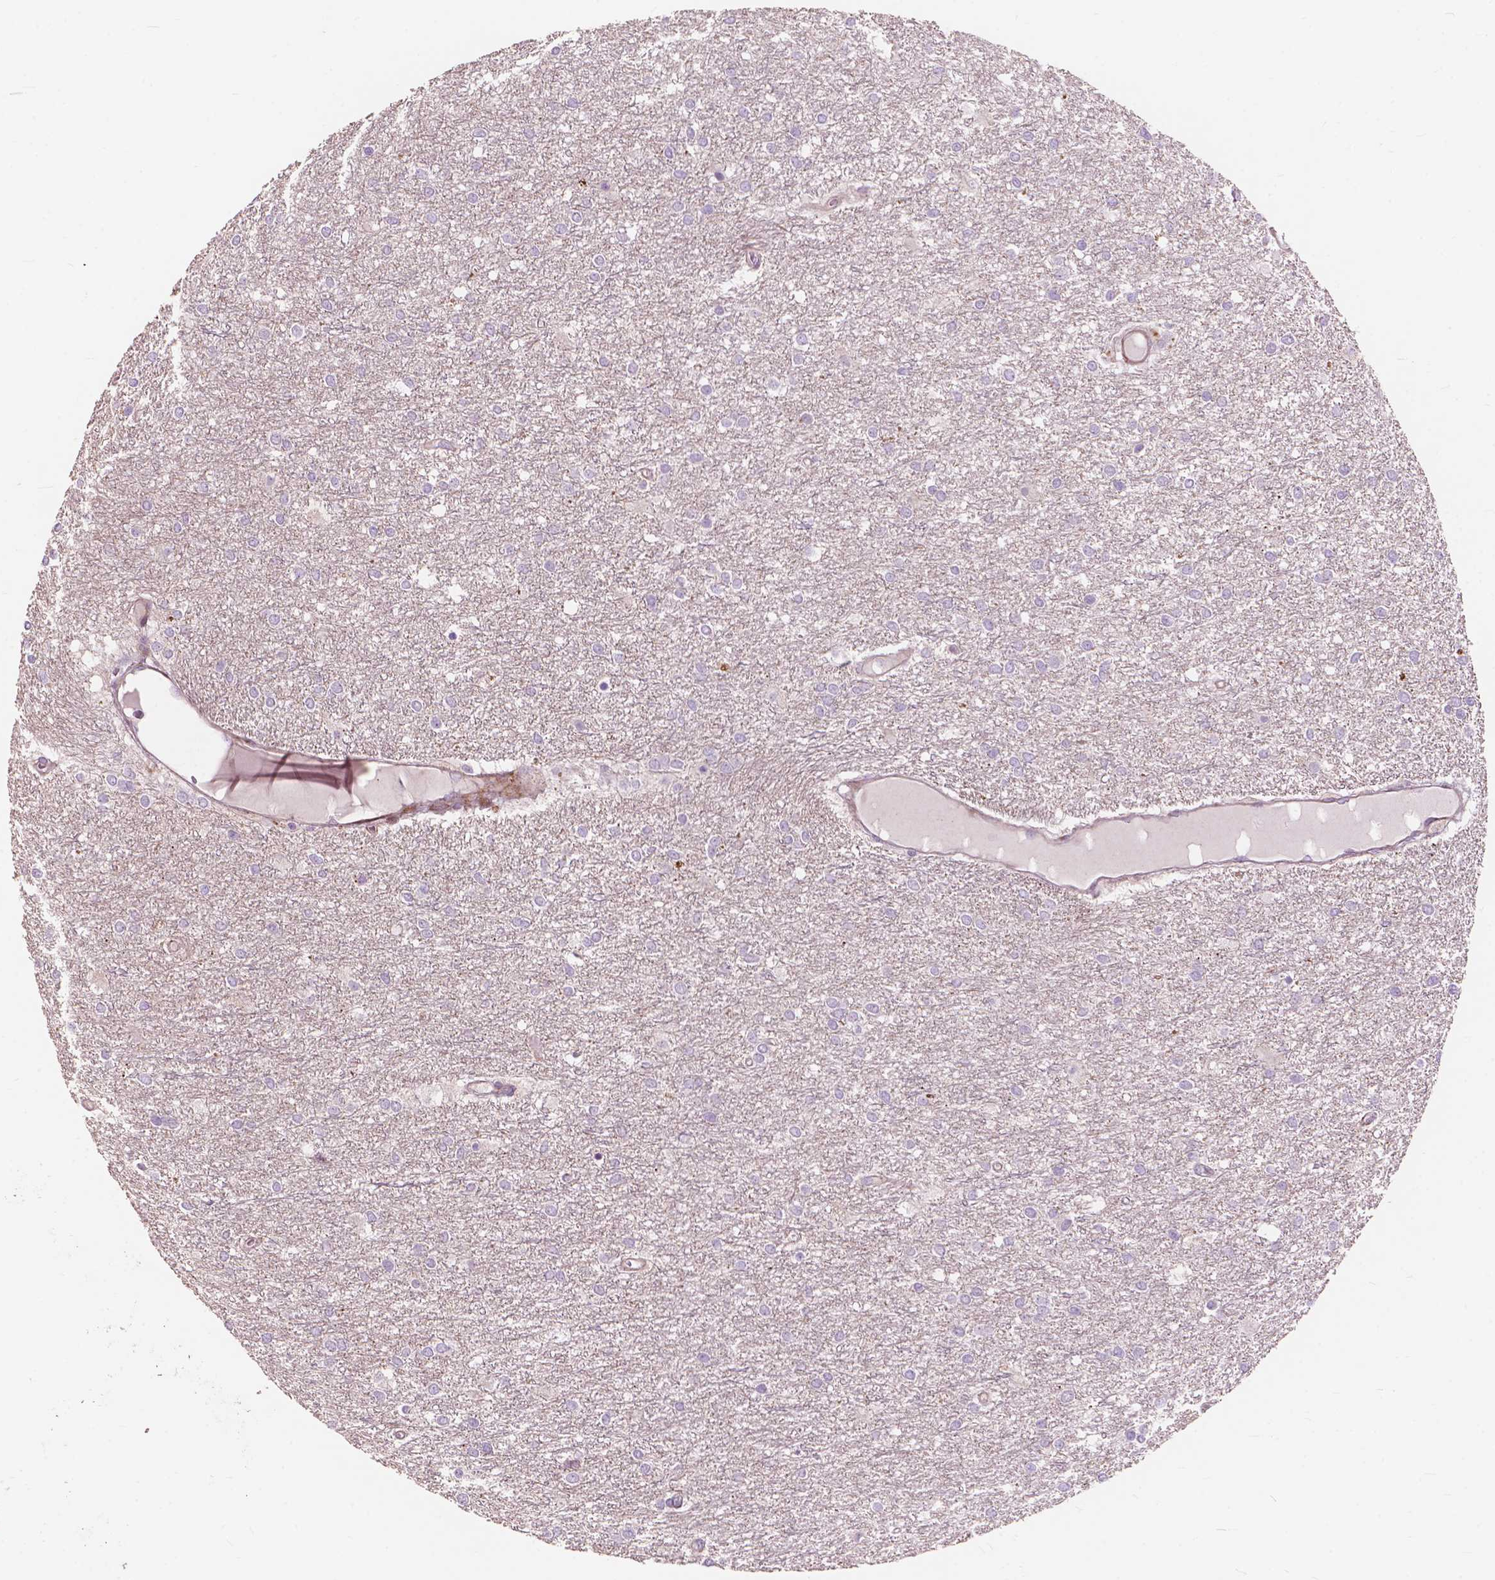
{"staining": {"intensity": "negative", "quantity": "none", "location": "none"}, "tissue": "glioma", "cell_type": "Tumor cells", "image_type": "cancer", "snomed": [{"axis": "morphology", "description": "Glioma, malignant, High grade"}, {"axis": "topography", "description": "Brain"}], "caption": "DAB (3,3'-diaminobenzidine) immunohistochemical staining of malignant glioma (high-grade) shows no significant staining in tumor cells.", "gene": "MORN1", "patient": {"sex": "female", "age": 61}}